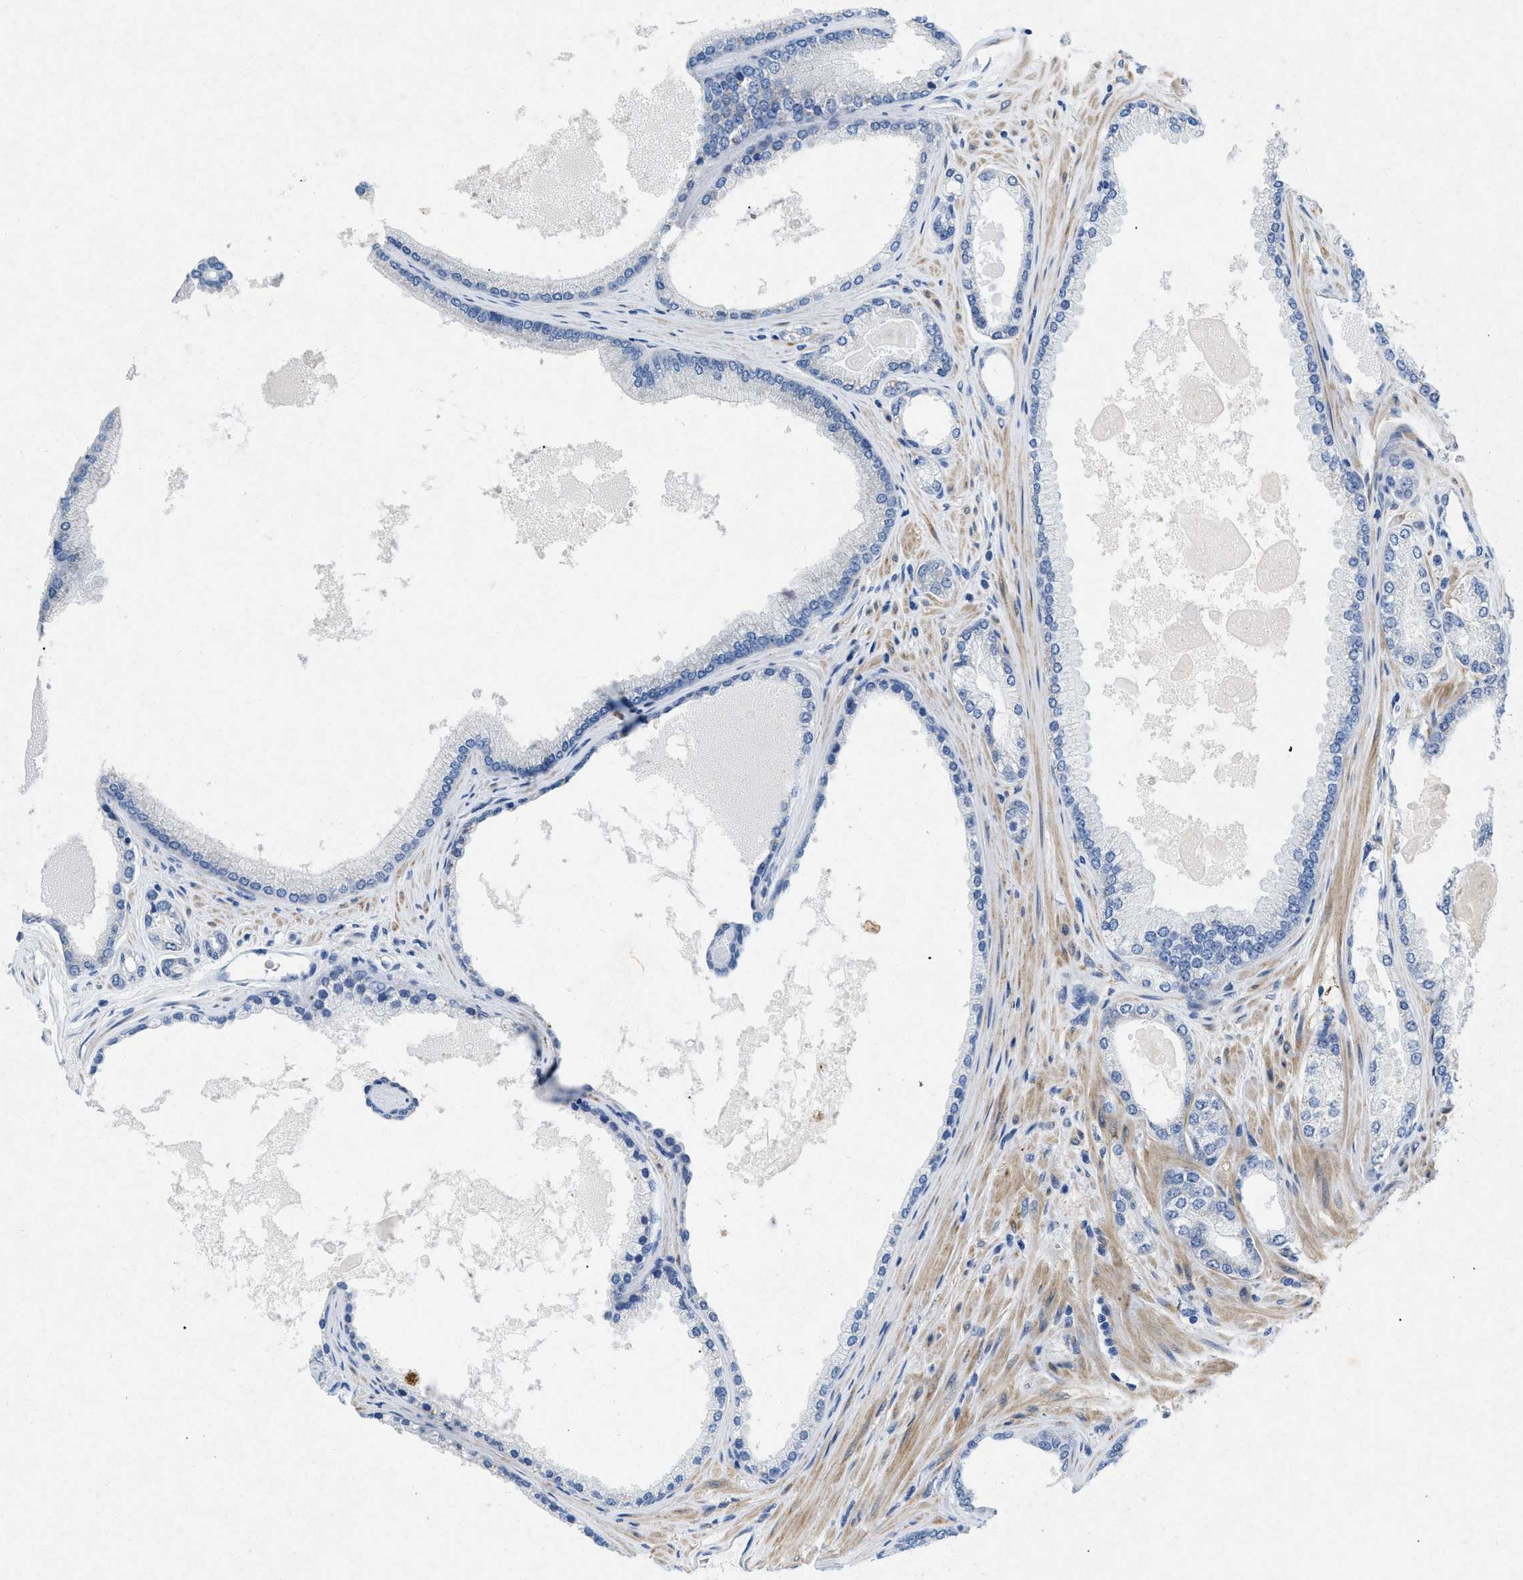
{"staining": {"intensity": "negative", "quantity": "none", "location": "none"}, "tissue": "prostate cancer", "cell_type": "Tumor cells", "image_type": "cancer", "snomed": [{"axis": "morphology", "description": "Adenocarcinoma, High grade"}, {"axis": "topography", "description": "Prostate"}], "caption": "The photomicrograph shows no significant positivity in tumor cells of prostate adenocarcinoma (high-grade).", "gene": "TASOR", "patient": {"sex": "male", "age": 71}}